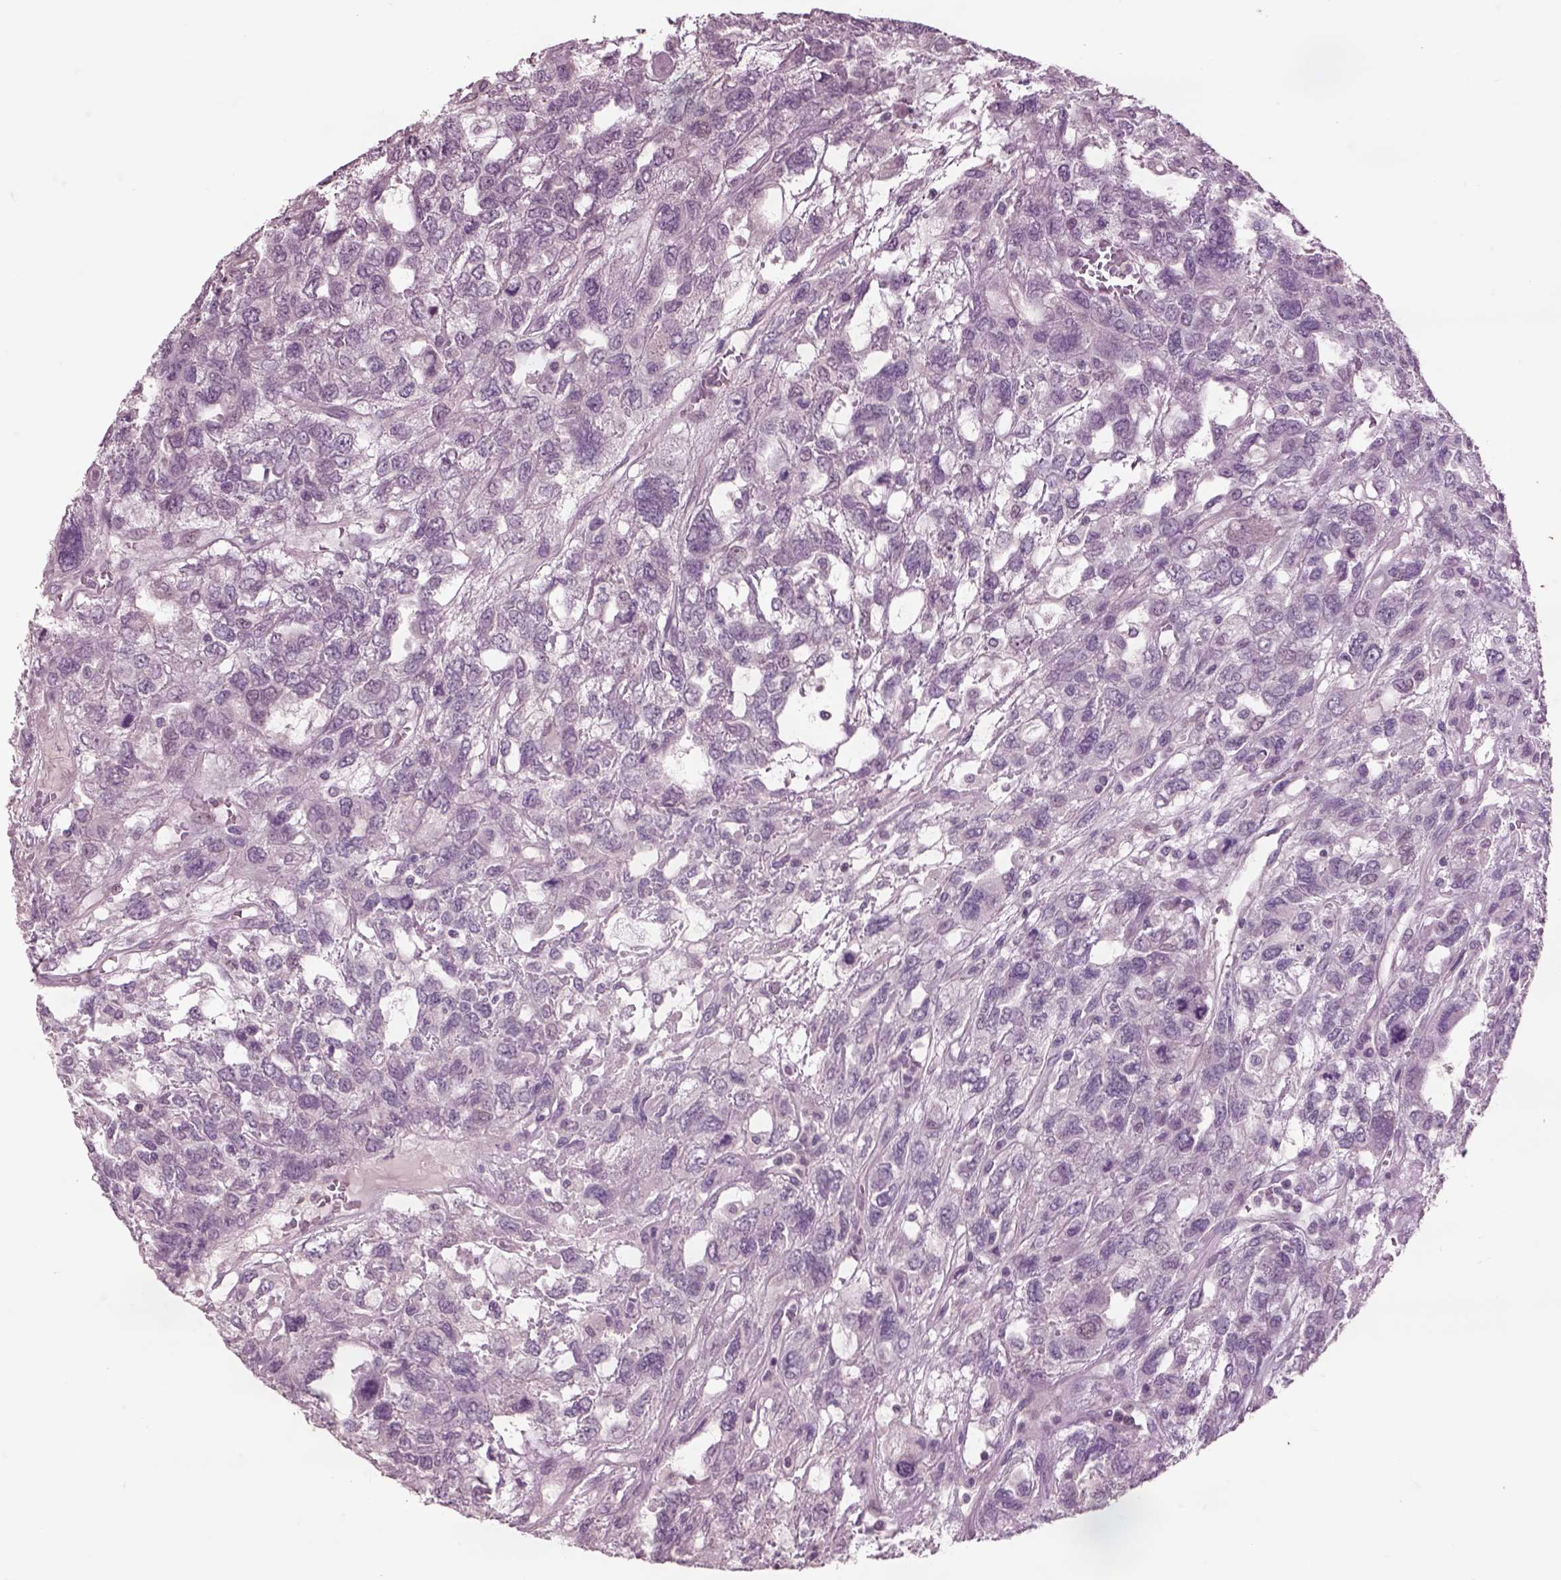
{"staining": {"intensity": "negative", "quantity": "none", "location": "none"}, "tissue": "testis cancer", "cell_type": "Tumor cells", "image_type": "cancer", "snomed": [{"axis": "morphology", "description": "Seminoma, NOS"}, {"axis": "topography", "description": "Testis"}], "caption": "The micrograph reveals no significant expression in tumor cells of testis seminoma. (Immunohistochemistry (ihc), brightfield microscopy, high magnification).", "gene": "CHGB", "patient": {"sex": "male", "age": 52}}